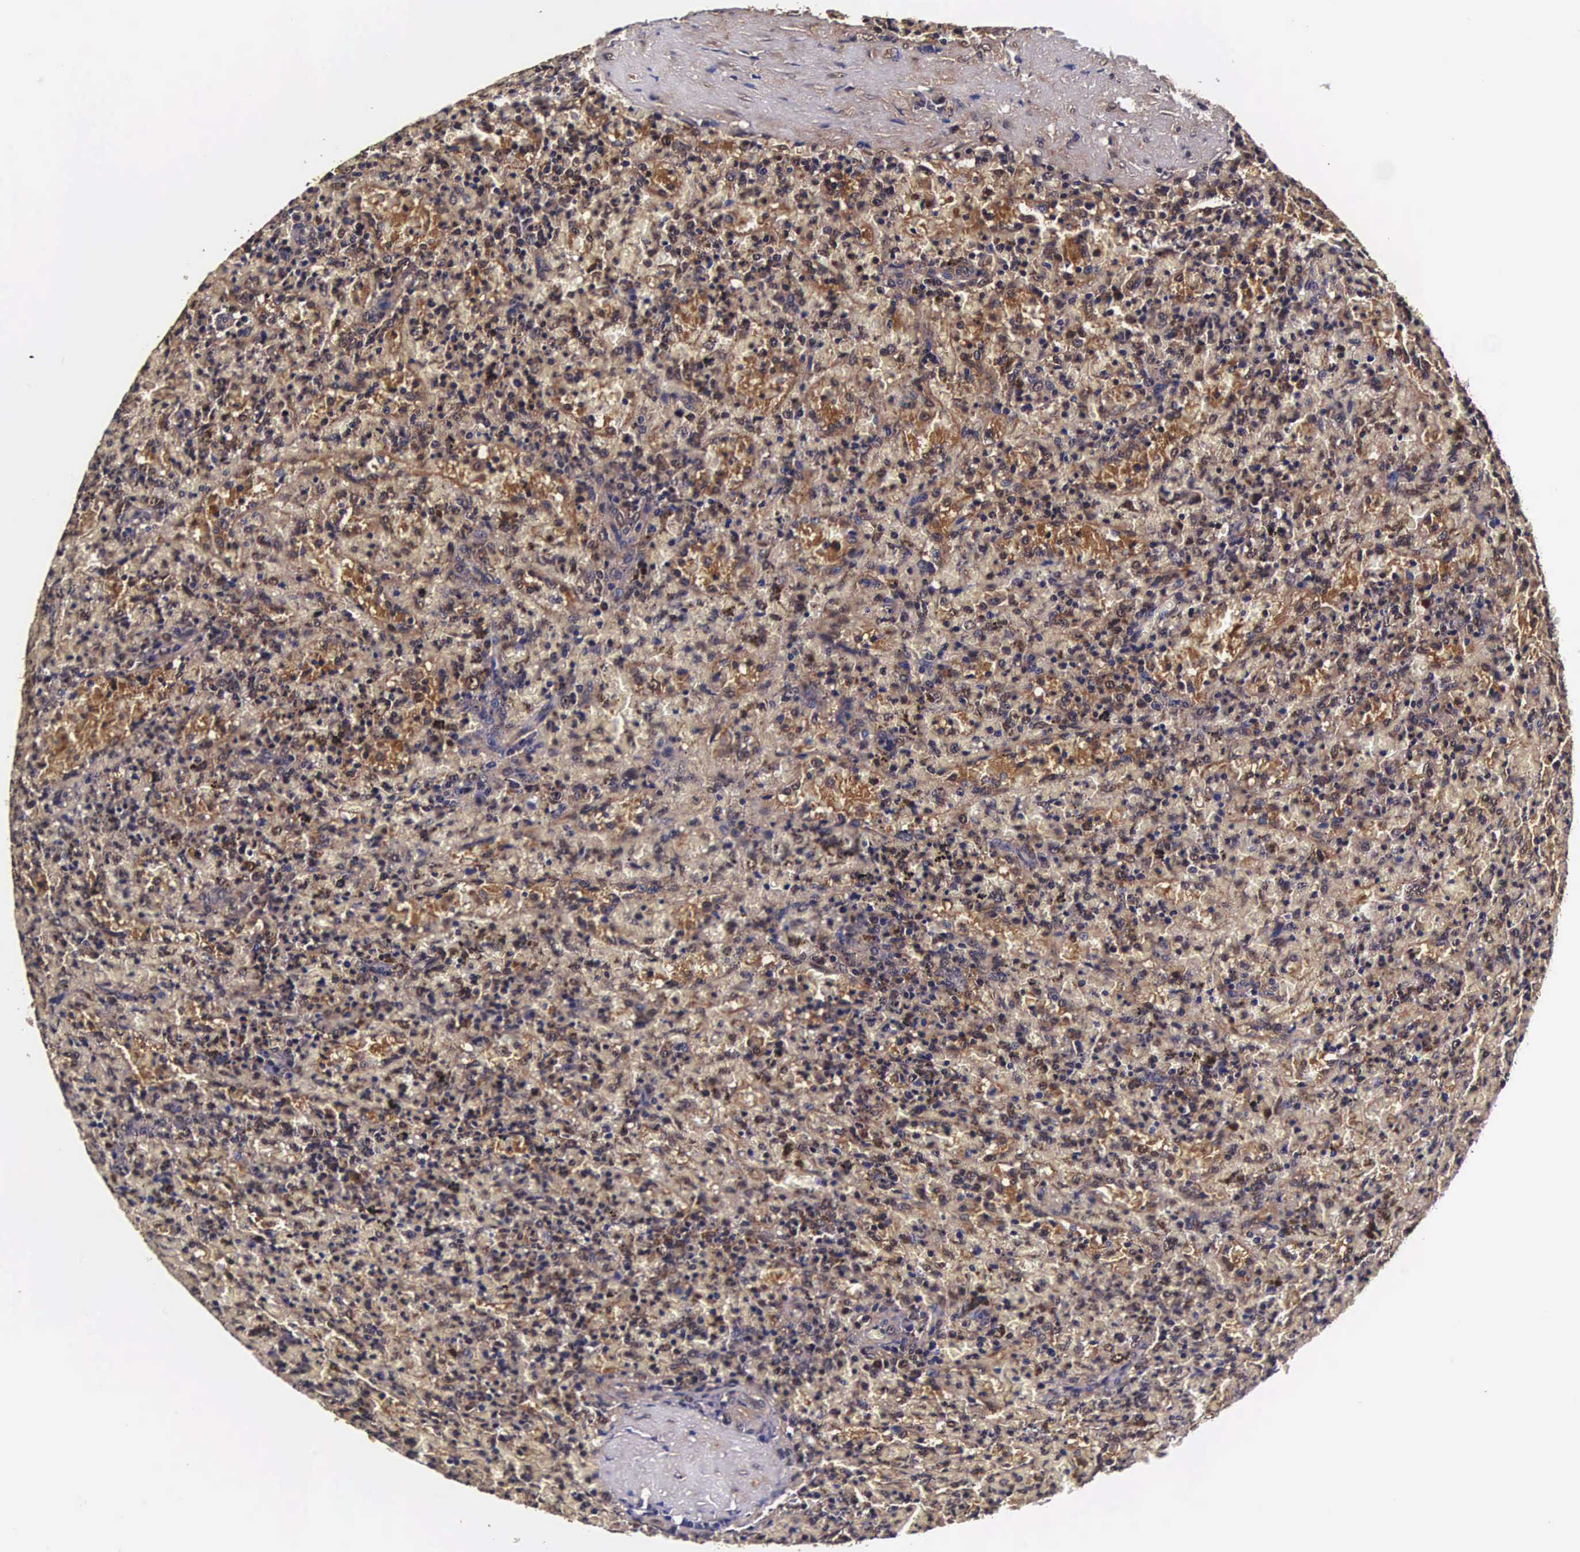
{"staining": {"intensity": "moderate", "quantity": ">75%", "location": "cytoplasmic/membranous,nuclear"}, "tissue": "lymphoma", "cell_type": "Tumor cells", "image_type": "cancer", "snomed": [{"axis": "morphology", "description": "Malignant lymphoma, non-Hodgkin's type, High grade"}, {"axis": "topography", "description": "Spleen"}, {"axis": "topography", "description": "Lymph node"}], "caption": "High-grade malignant lymphoma, non-Hodgkin's type stained with a protein marker reveals moderate staining in tumor cells.", "gene": "TECPR2", "patient": {"sex": "female", "age": 70}}